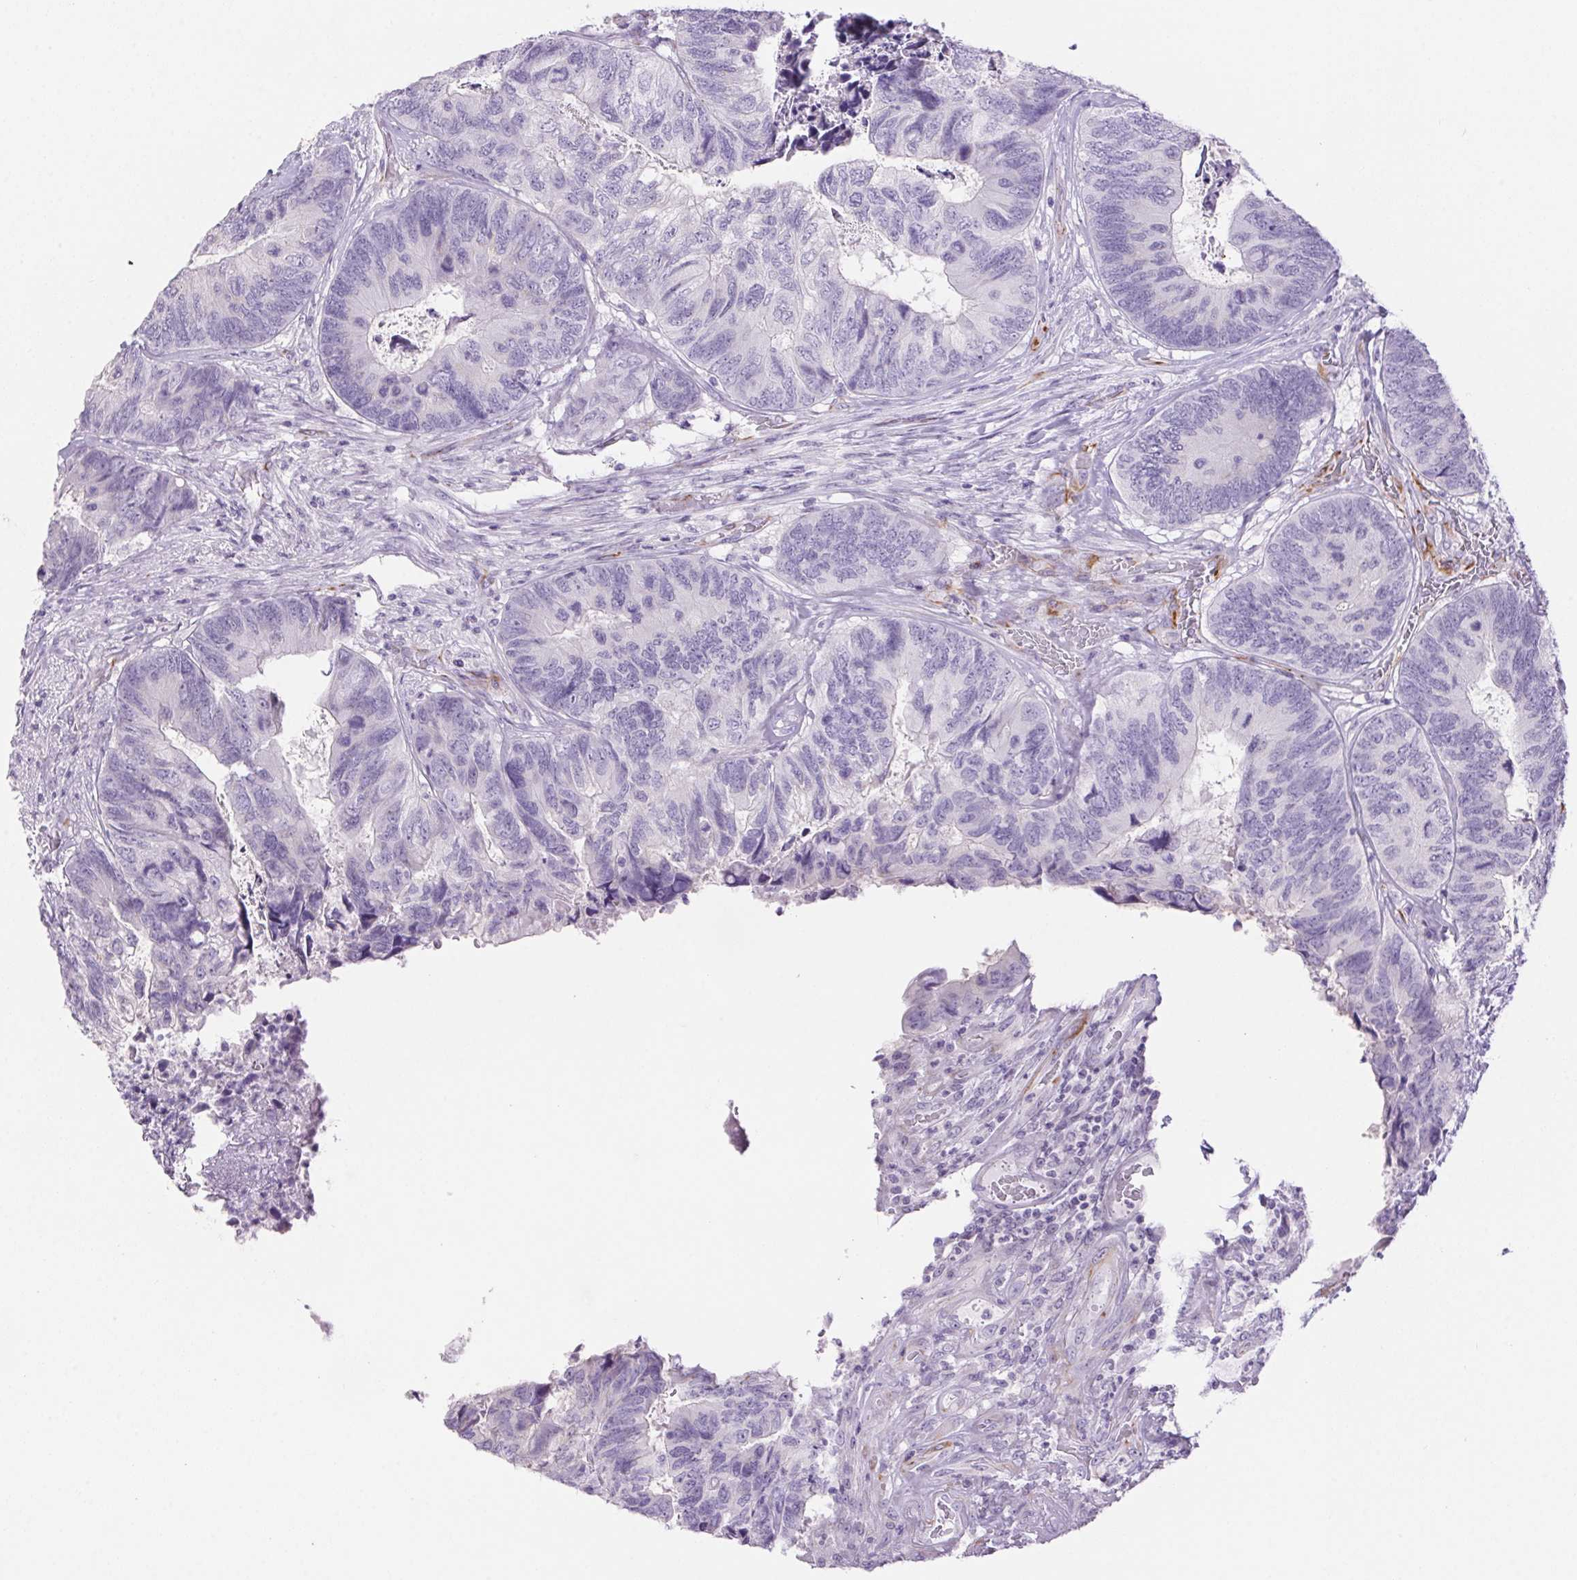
{"staining": {"intensity": "negative", "quantity": "none", "location": "none"}, "tissue": "colorectal cancer", "cell_type": "Tumor cells", "image_type": "cancer", "snomed": [{"axis": "morphology", "description": "Adenocarcinoma, NOS"}, {"axis": "topography", "description": "Colon"}], "caption": "This image is of colorectal cancer (adenocarcinoma) stained with immunohistochemistry to label a protein in brown with the nuclei are counter-stained blue. There is no positivity in tumor cells.", "gene": "ERP27", "patient": {"sex": "female", "age": 67}}